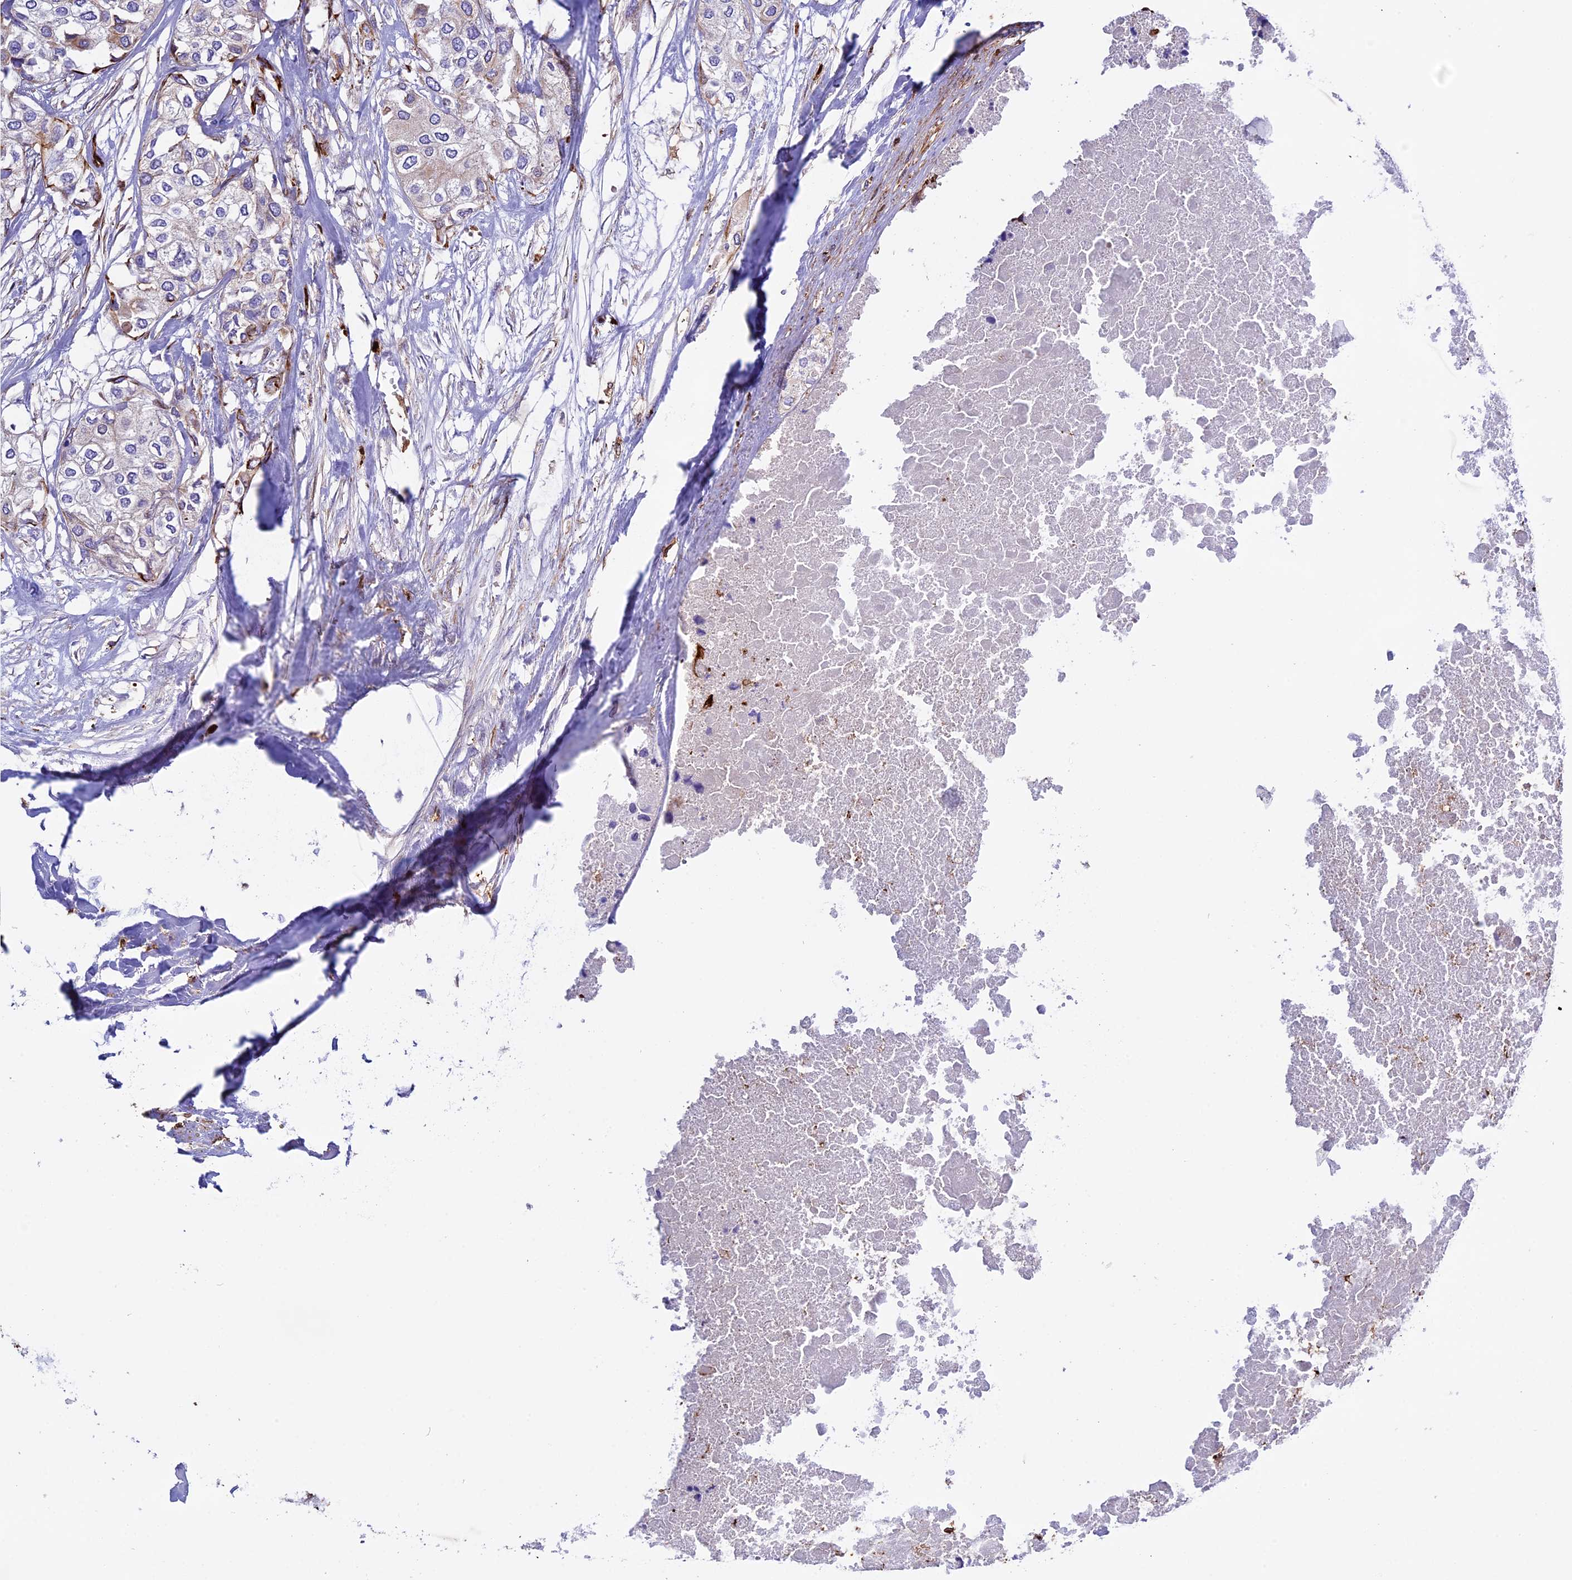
{"staining": {"intensity": "negative", "quantity": "none", "location": "none"}, "tissue": "urothelial cancer", "cell_type": "Tumor cells", "image_type": "cancer", "snomed": [{"axis": "morphology", "description": "Urothelial carcinoma, High grade"}, {"axis": "topography", "description": "Urinary bladder"}], "caption": "This is an IHC image of human urothelial carcinoma (high-grade). There is no expression in tumor cells.", "gene": "CD99L2", "patient": {"sex": "male", "age": 64}}